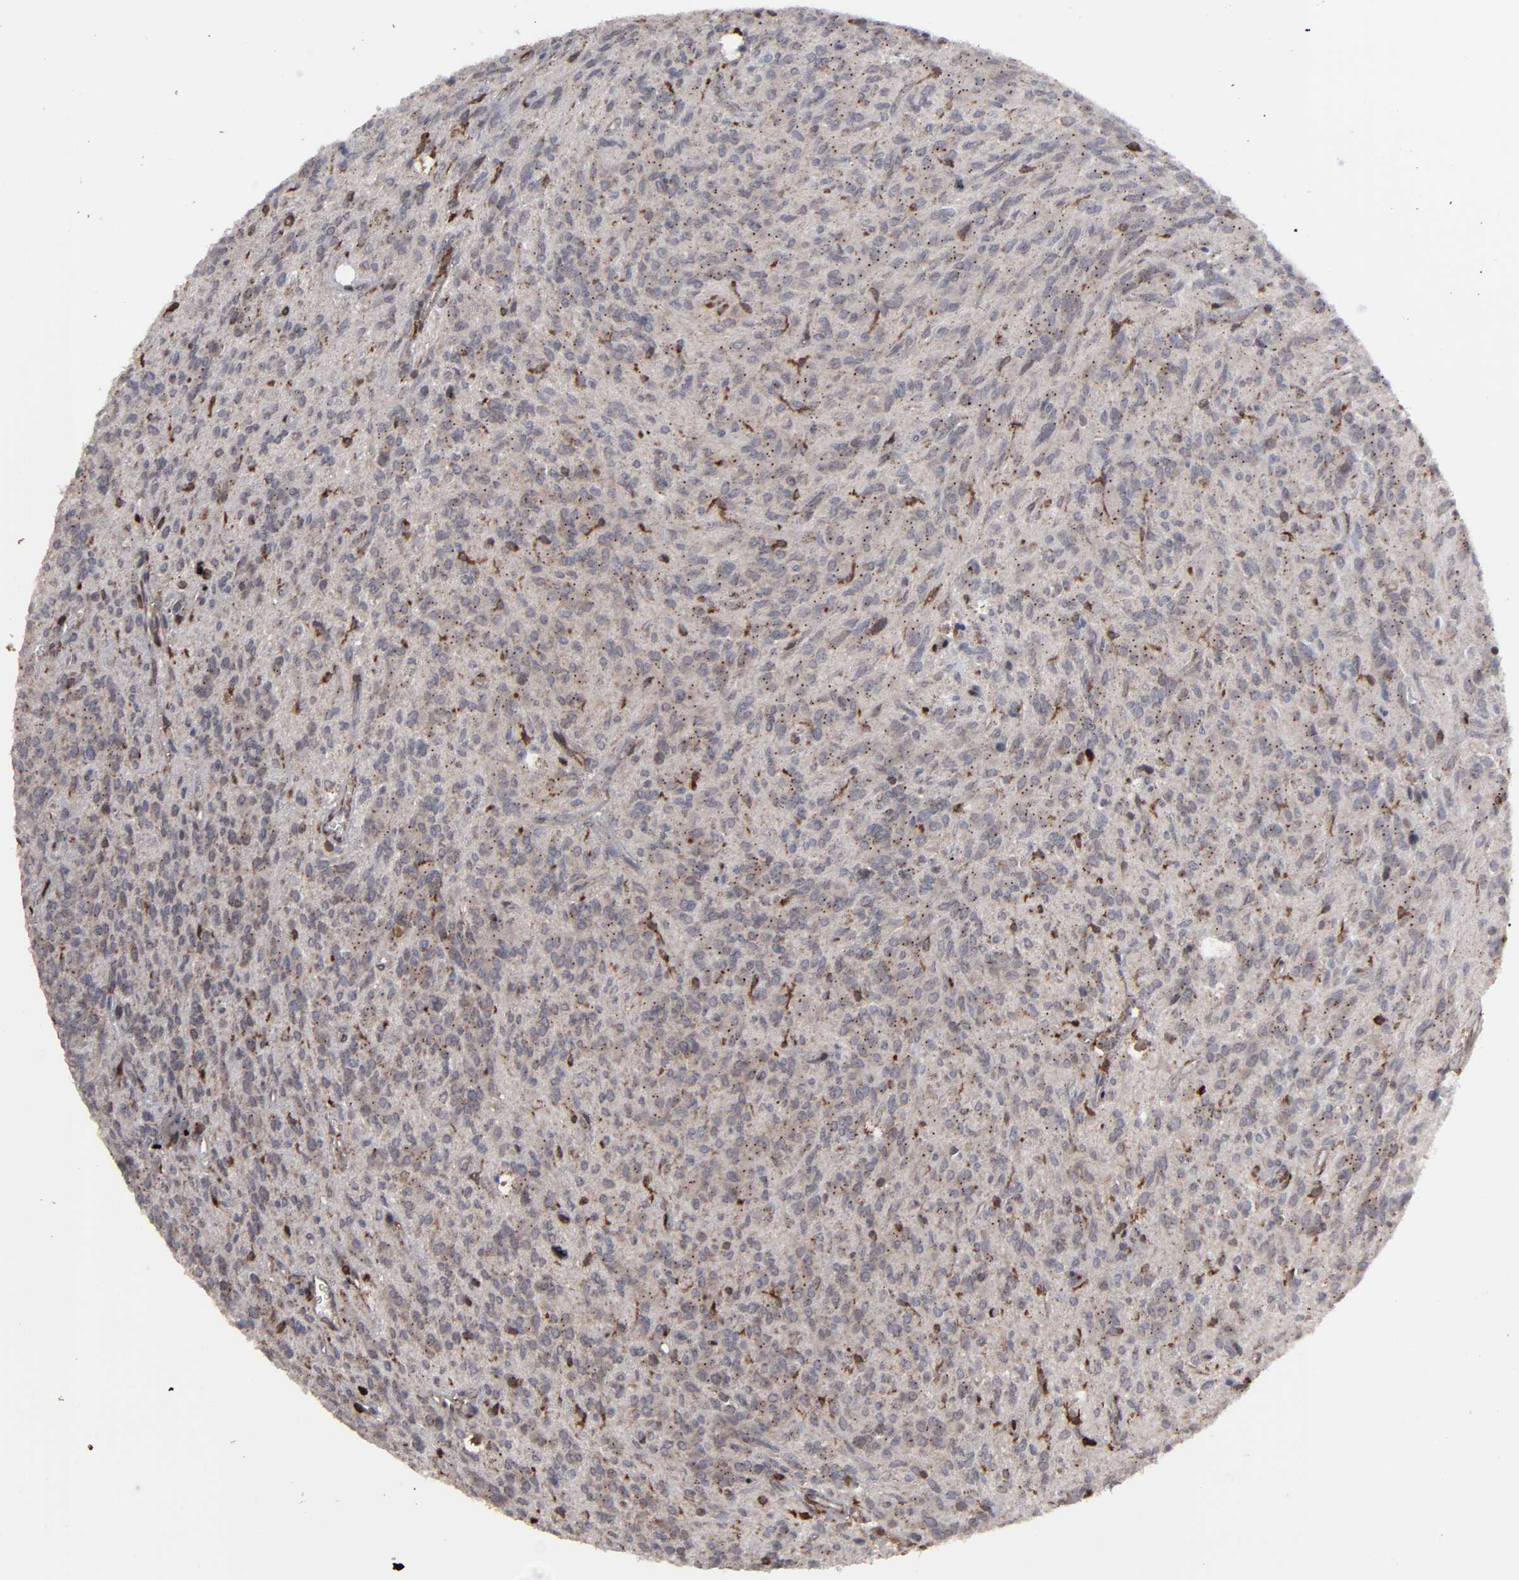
{"staining": {"intensity": "weak", "quantity": "25%-75%", "location": "cytoplasmic/membranous"}, "tissue": "glioma", "cell_type": "Tumor cells", "image_type": "cancer", "snomed": [{"axis": "morphology", "description": "Glioma, malignant, Low grade"}, {"axis": "topography", "description": "Brain"}], "caption": "Low-grade glioma (malignant) tissue reveals weak cytoplasmic/membranous expression in about 25%-75% of tumor cells", "gene": "KIAA2026", "patient": {"sex": "female", "age": 15}}